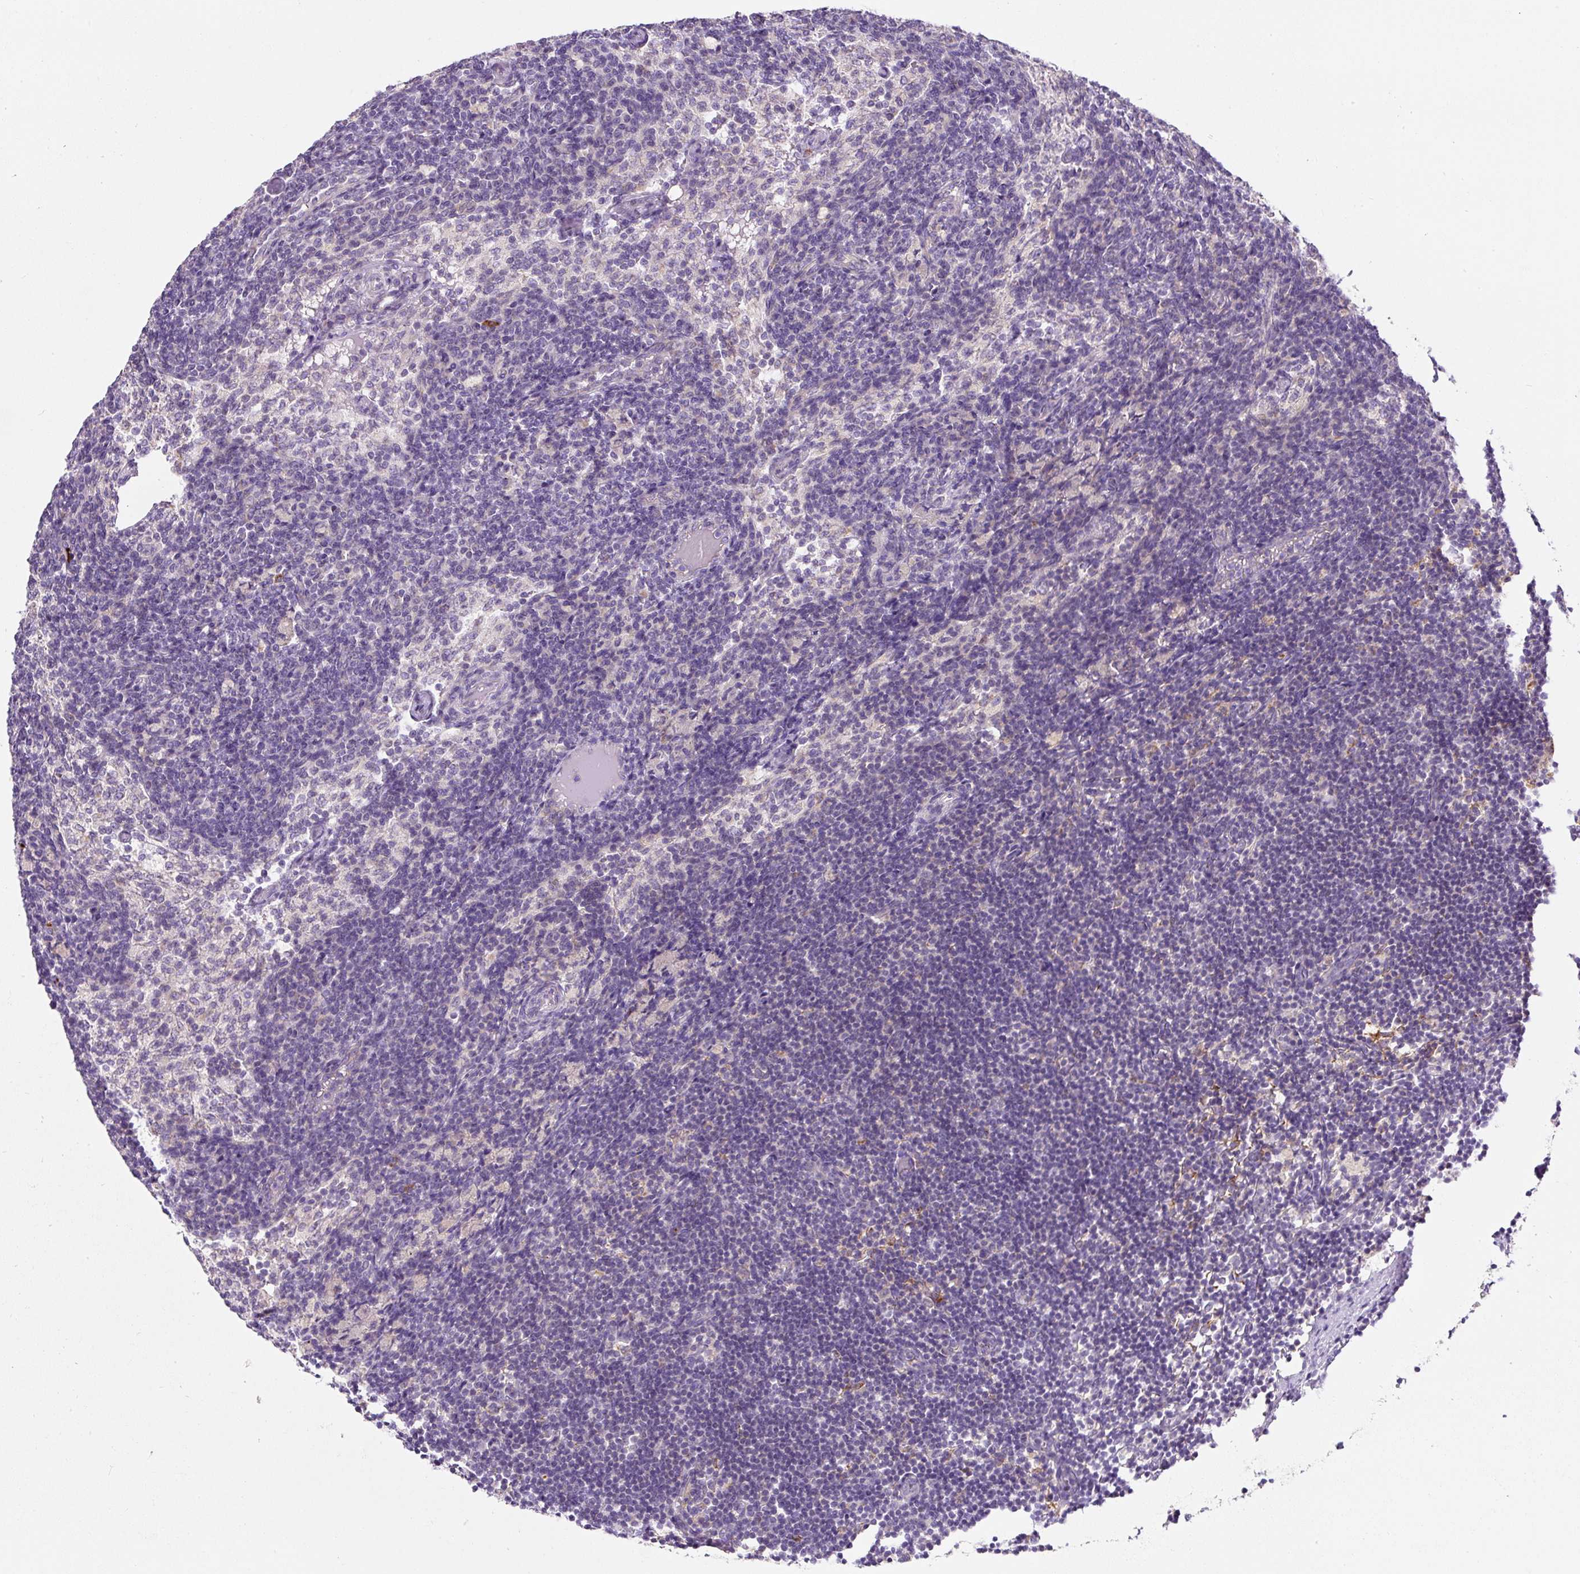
{"staining": {"intensity": "negative", "quantity": "none", "location": "none"}, "tissue": "lymph node", "cell_type": "Germinal center cells", "image_type": "normal", "snomed": [{"axis": "morphology", "description": "Normal tissue, NOS"}, {"axis": "topography", "description": "Lymph node"}], "caption": "Immunohistochemistry of benign lymph node exhibits no expression in germinal center cells.", "gene": "ERAP2", "patient": {"sex": "male", "age": 49}}